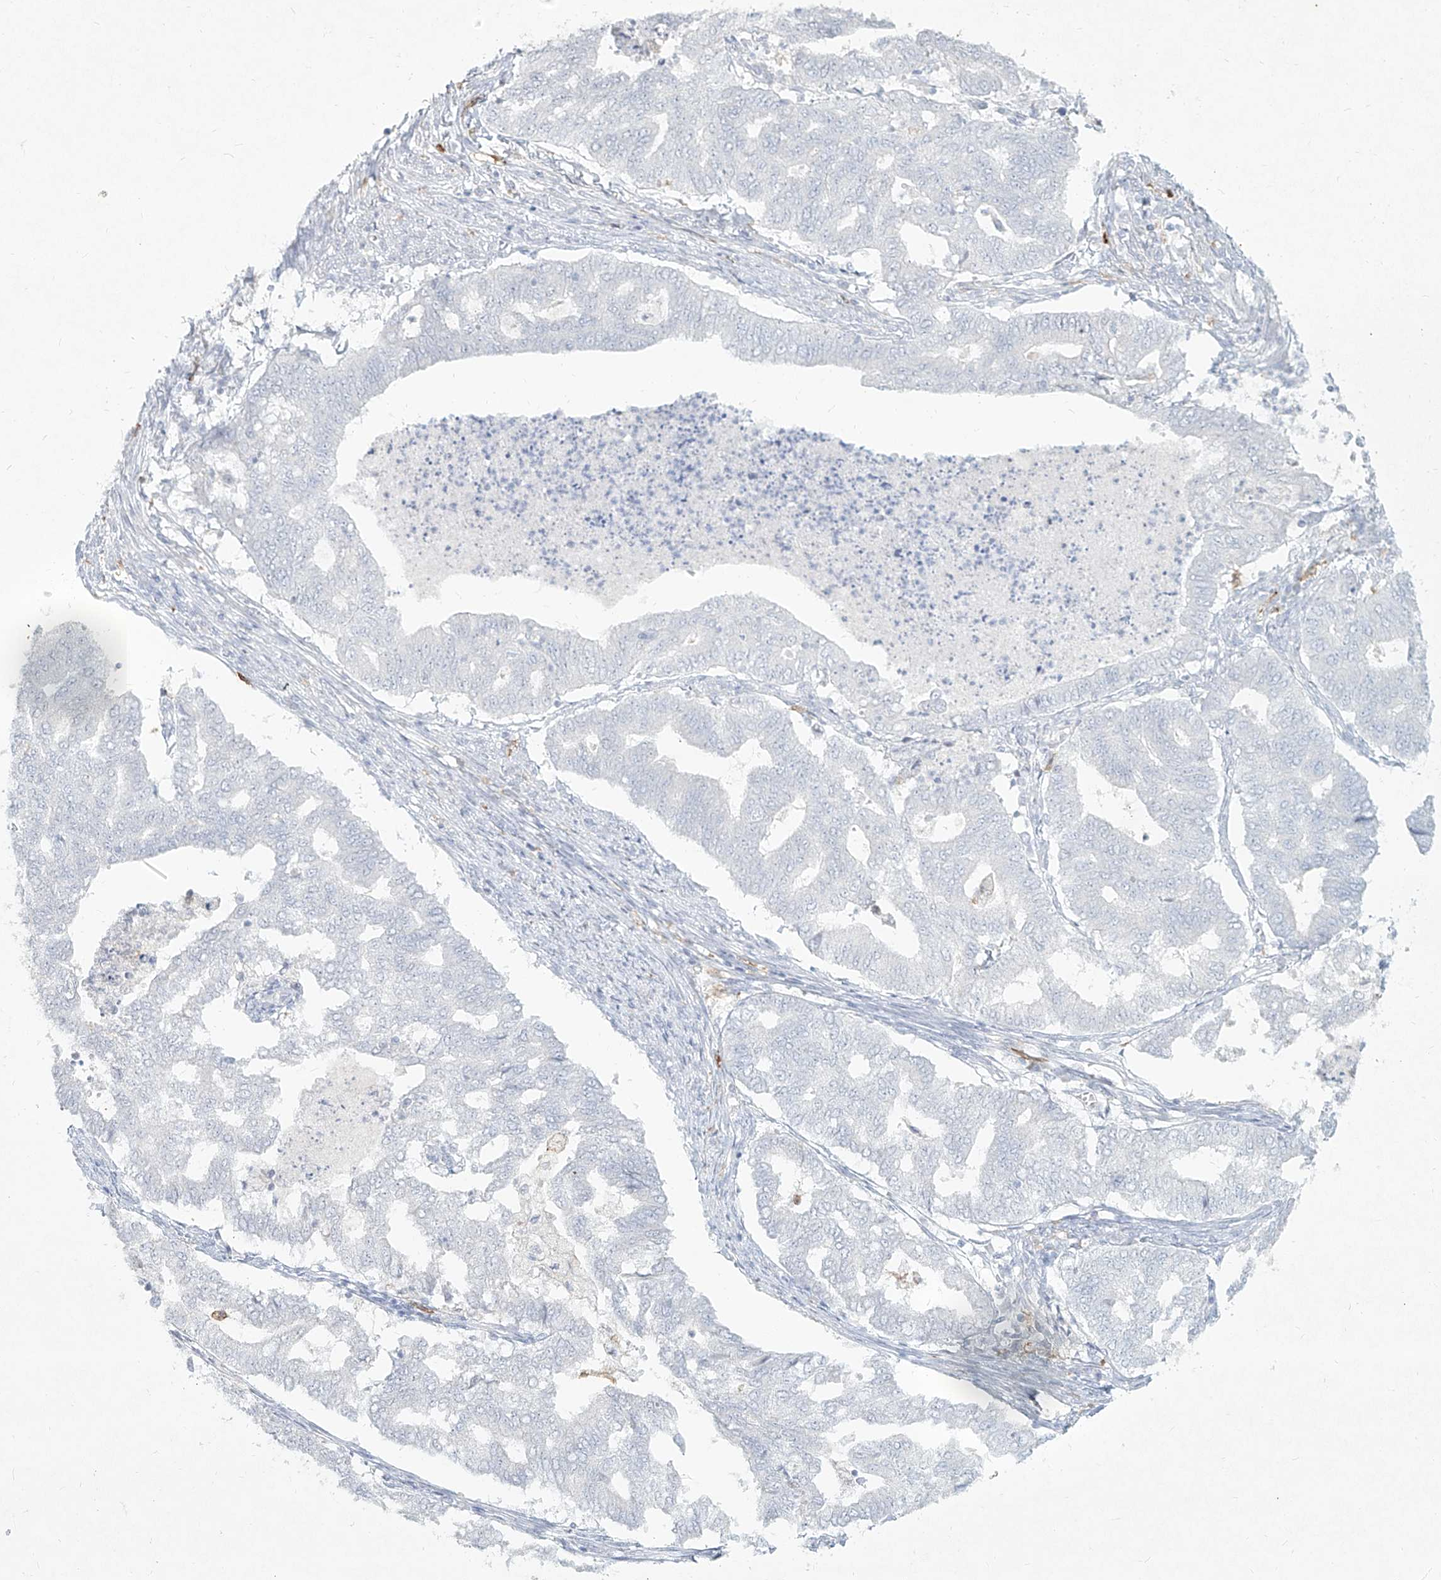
{"staining": {"intensity": "negative", "quantity": "none", "location": "none"}, "tissue": "endometrial cancer", "cell_type": "Tumor cells", "image_type": "cancer", "snomed": [{"axis": "morphology", "description": "Adenocarcinoma, NOS"}, {"axis": "topography", "description": "Endometrium"}], "caption": "Immunohistochemical staining of endometrial cancer (adenocarcinoma) exhibits no significant positivity in tumor cells.", "gene": "CD209", "patient": {"sex": "female", "age": 79}}